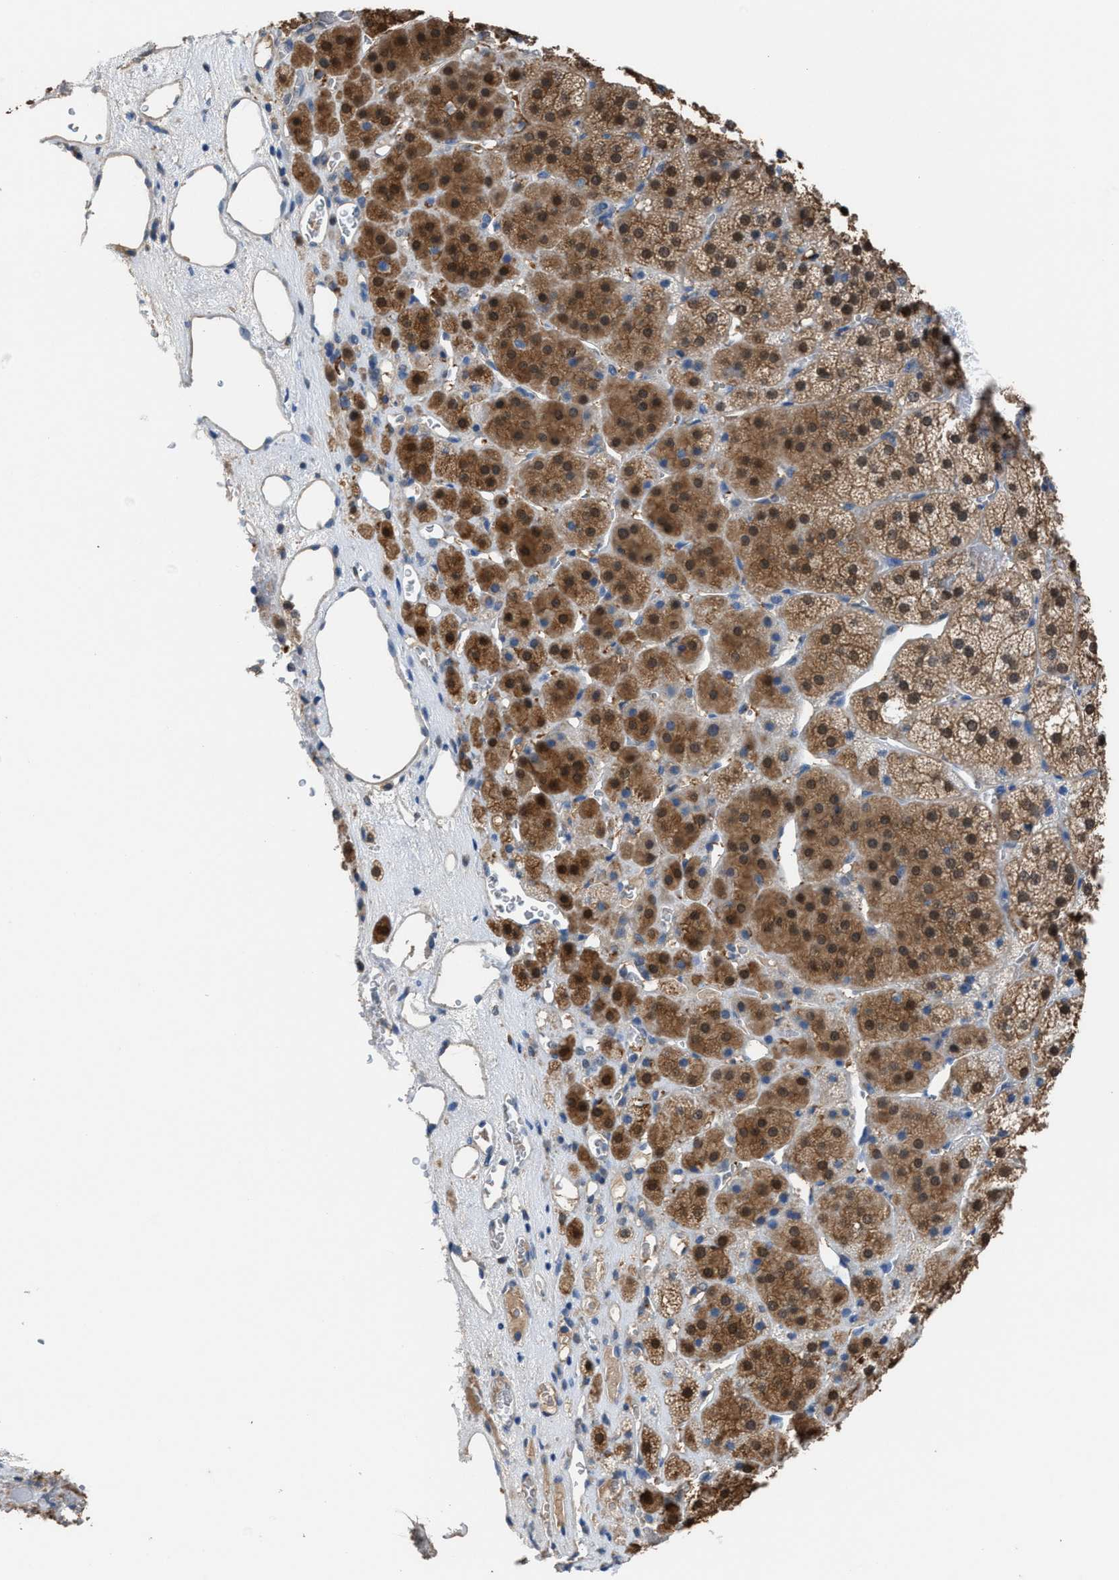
{"staining": {"intensity": "moderate", "quantity": ">75%", "location": "cytoplasmic/membranous,nuclear"}, "tissue": "adrenal gland", "cell_type": "Glandular cells", "image_type": "normal", "snomed": [{"axis": "morphology", "description": "Normal tissue, NOS"}, {"axis": "topography", "description": "Adrenal gland"}], "caption": "Immunohistochemistry (IHC) micrograph of normal adrenal gland: adrenal gland stained using immunohistochemistry (IHC) demonstrates medium levels of moderate protein expression localized specifically in the cytoplasmic/membranous,nuclear of glandular cells, appearing as a cytoplasmic/membranous,nuclear brown color.", "gene": "NQO2", "patient": {"sex": "female", "age": 44}}